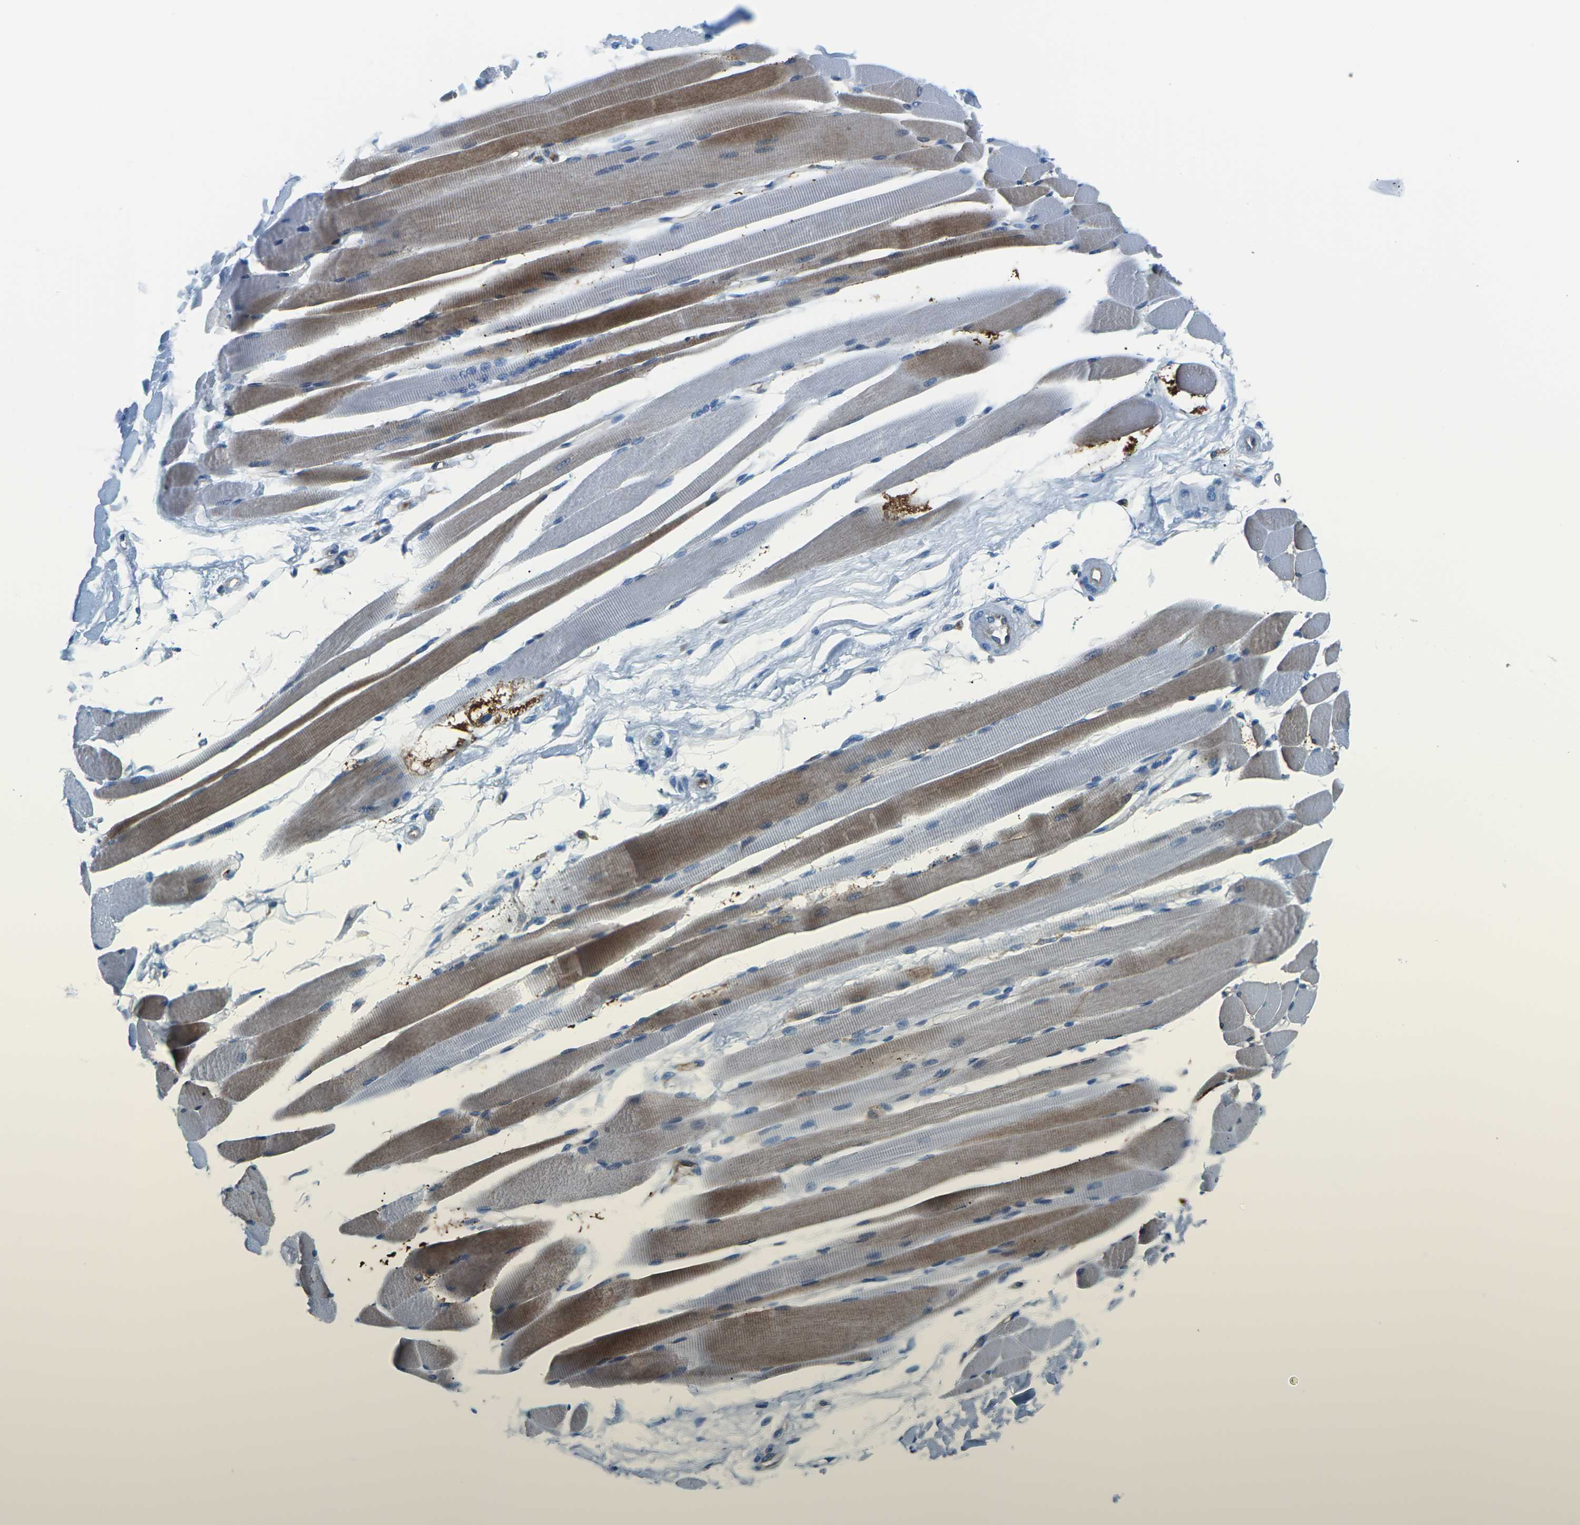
{"staining": {"intensity": "moderate", "quantity": "25%-75%", "location": "cytoplasmic/membranous"}, "tissue": "skeletal muscle", "cell_type": "Myocytes", "image_type": "normal", "snomed": [{"axis": "morphology", "description": "Normal tissue, NOS"}, {"axis": "topography", "description": "Skeletal muscle"}, {"axis": "topography", "description": "Peripheral nerve tissue"}], "caption": "Immunohistochemistry histopathology image of benign skeletal muscle stained for a protein (brown), which exhibits medium levels of moderate cytoplasmic/membranous expression in approximately 25%-75% of myocytes.", "gene": "SOCS4", "patient": {"sex": "female", "age": 84}}